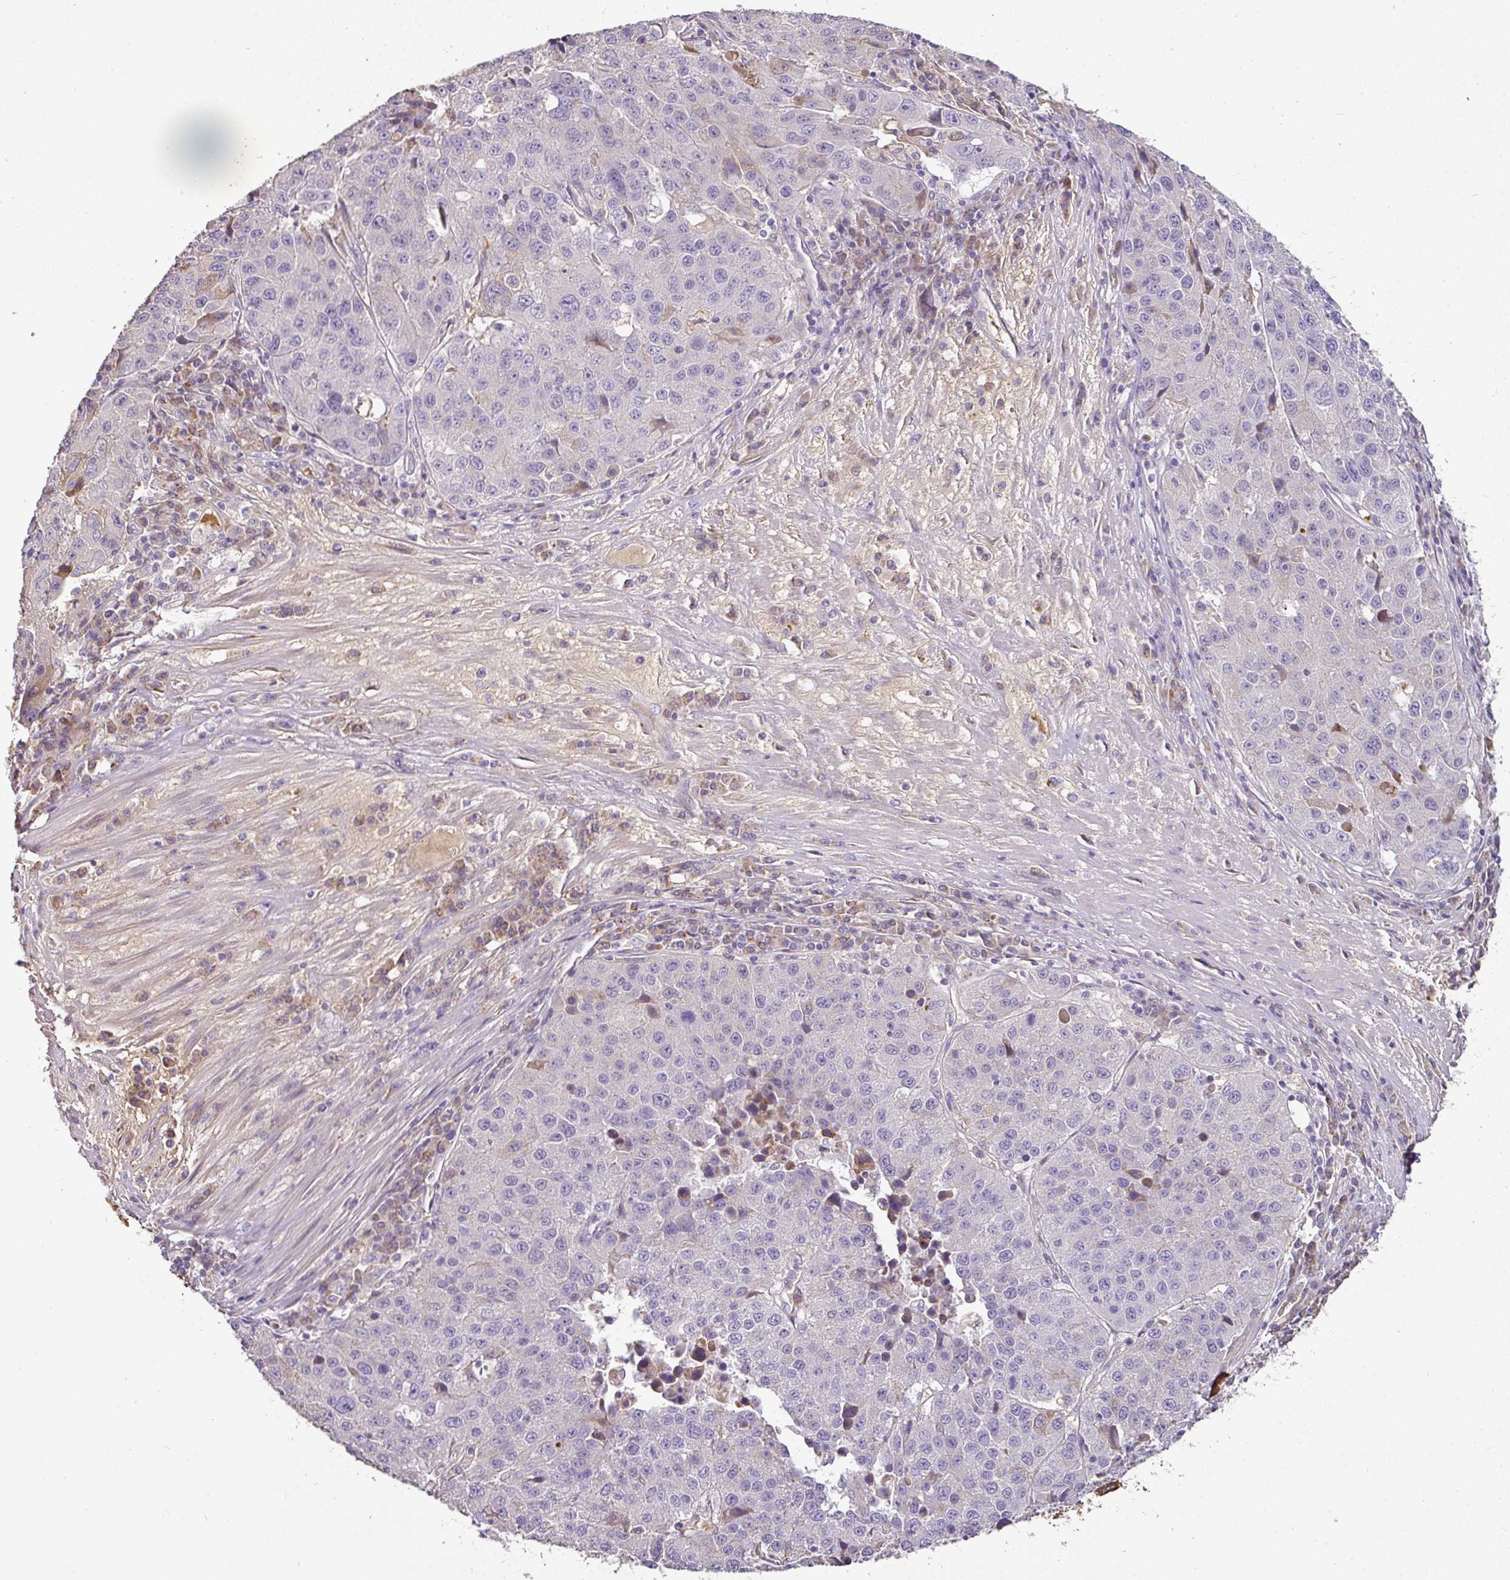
{"staining": {"intensity": "negative", "quantity": "none", "location": "none"}, "tissue": "stomach cancer", "cell_type": "Tumor cells", "image_type": "cancer", "snomed": [{"axis": "morphology", "description": "Adenocarcinoma, NOS"}, {"axis": "topography", "description": "Stomach"}], "caption": "Stomach adenocarcinoma was stained to show a protein in brown. There is no significant positivity in tumor cells. (Stains: DAB (3,3'-diaminobenzidine) IHC with hematoxylin counter stain, Microscopy: brightfield microscopy at high magnification).", "gene": "CCZ1", "patient": {"sex": "male", "age": 71}}